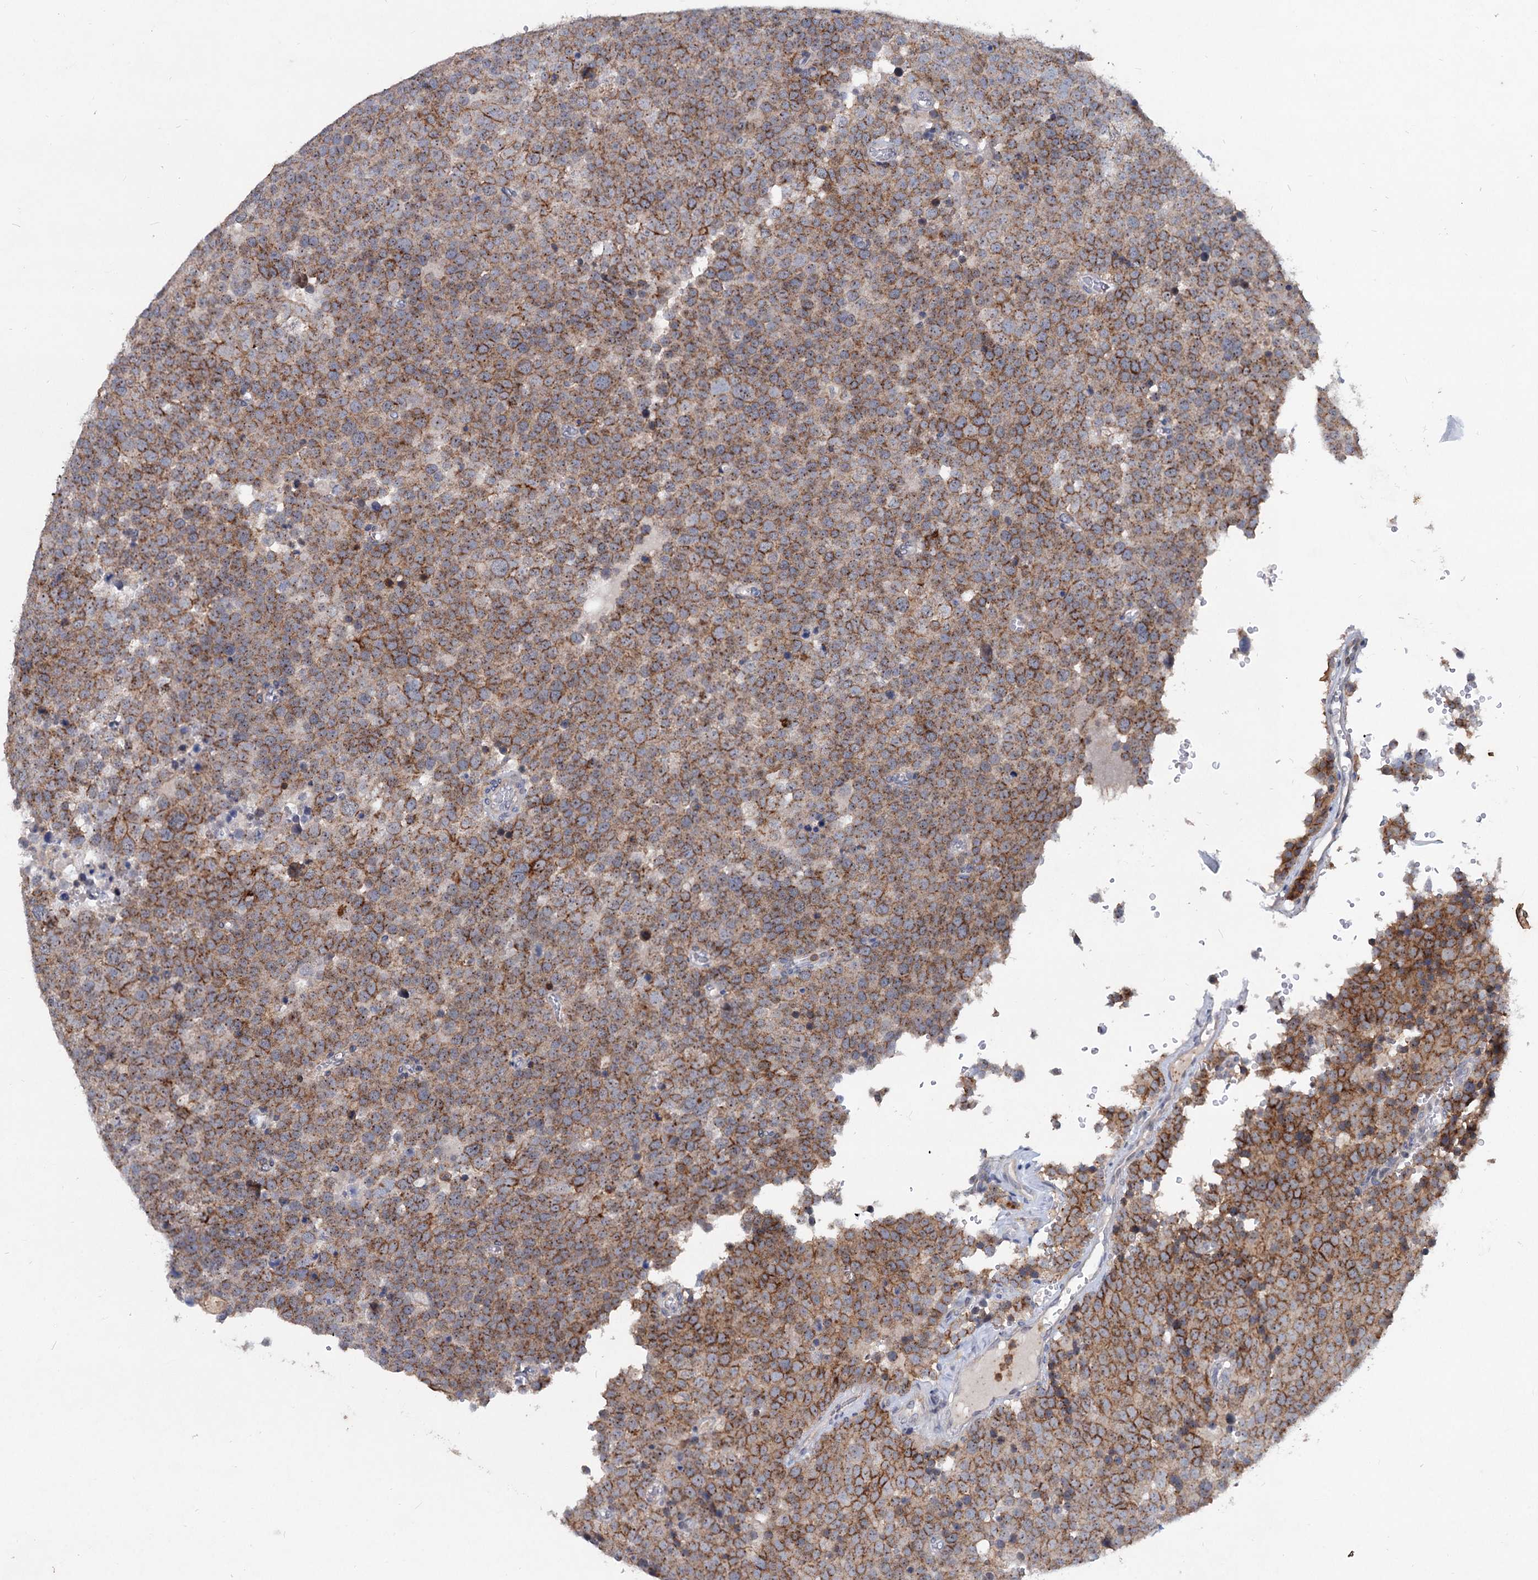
{"staining": {"intensity": "moderate", "quantity": ">75%", "location": "cytoplasmic/membranous"}, "tissue": "testis cancer", "cell_type": "Tumor cells", "image_type": "cancer", "snomed": [{"axis": "morphology", "description": "Seminoma, NOS"}, {"axis": "topography", "description": "Testis"}], "caption": "A medium amount of moderate cytoplasmic/membranous staining is appreciated in approximately >75% of tumor cells in testis cancer tissue. (brown staining indicates protein expression, while blue staining denotes nuclei).", "gene": "LRCH4", "patient": {"sex": "male", "age": 71}}